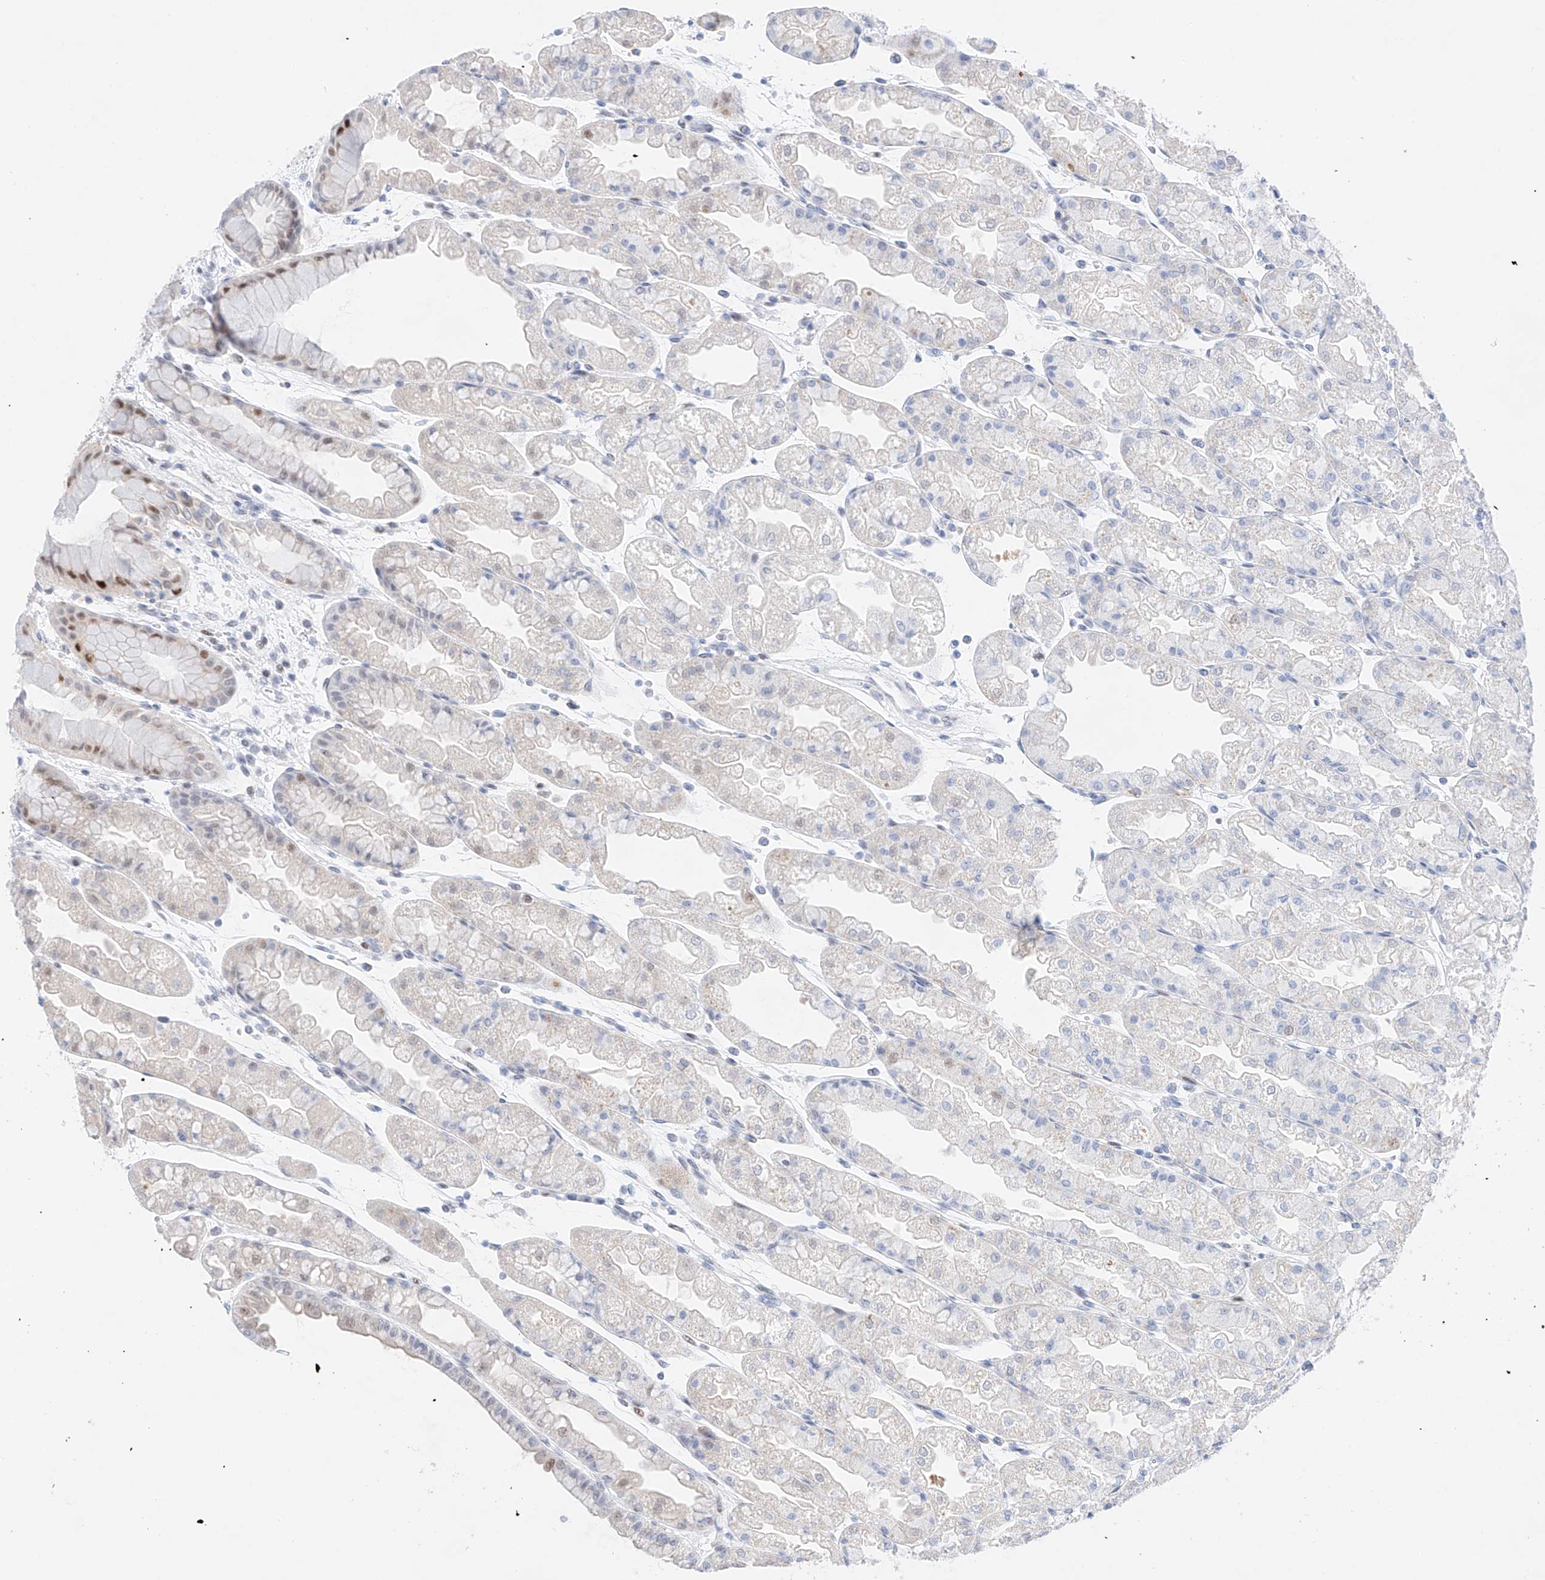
{"staining": {"intensity": "moderate", "quantity": "<25%", "location": "nuclear"}, "tissue": "stomach", "cell_type": "Glandular cells", "image_type": "normal", "snomed": [{"axis": "morphology", "description": "Normal tissue, NOS"}, {"axis": "topography", "description": "Stomach, upper"}], "caption": "Unremarkable stomach displays moderate nuclear staining in approximately <25% of glandular cells, visualized by immunohistochemistry. Ihc stains the protein in brown and the nuclei are stained blue.", "gene": "NT5C3B", "patient": {"sex": "male", "age": 47}}